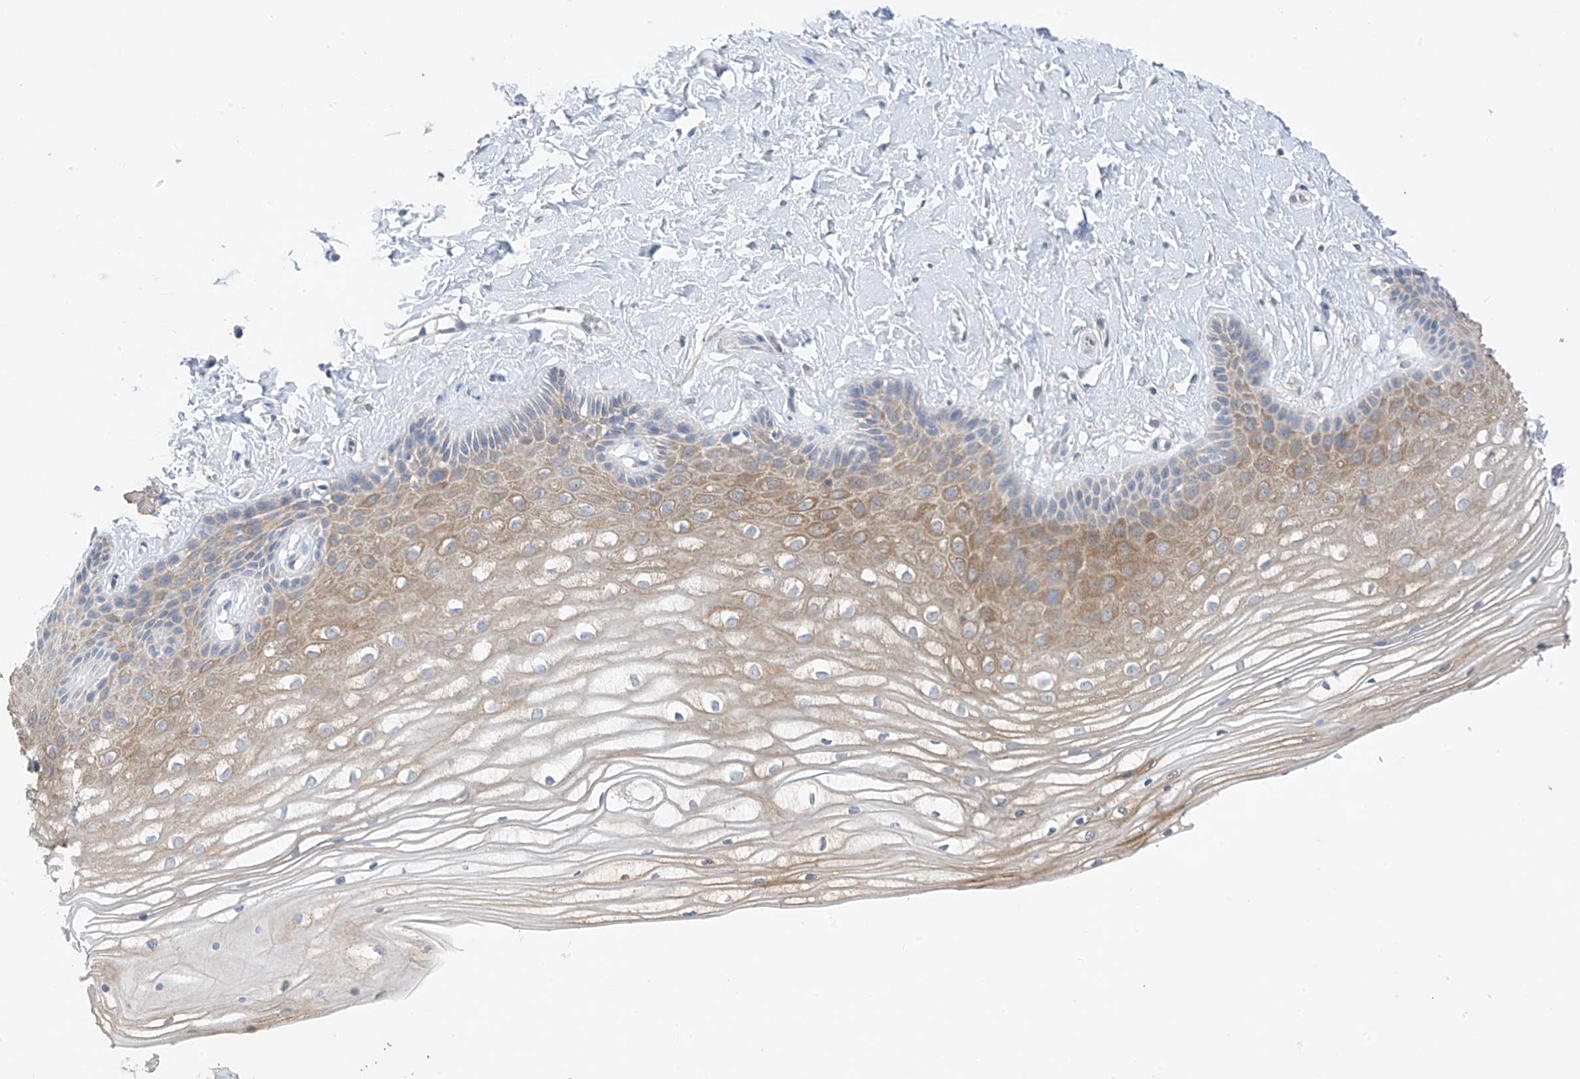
{"staining": {"intensity": "moderate", "quantity": "25%-75%", "location": "cytoplasmic/membranous"}, "tissue": "vagina", "cell_type": "Squamous epithelial cells", "image_type": "normal", "snomed": [{"axis": "morphology", "description": "Normal tissue, NOS"}, {"axis": "topography", "description": "Vagina"}, {"axis": "topography", "description": "Cervix"}], "caption": "Squamous epithelial cells exhibit medium levels of moderate cytoplasmic/membranous positivity in approximately 25%-75% of cells in normal vagina.", "gene": "RPL4", "patient": {"sex": "female", "age": 40}}